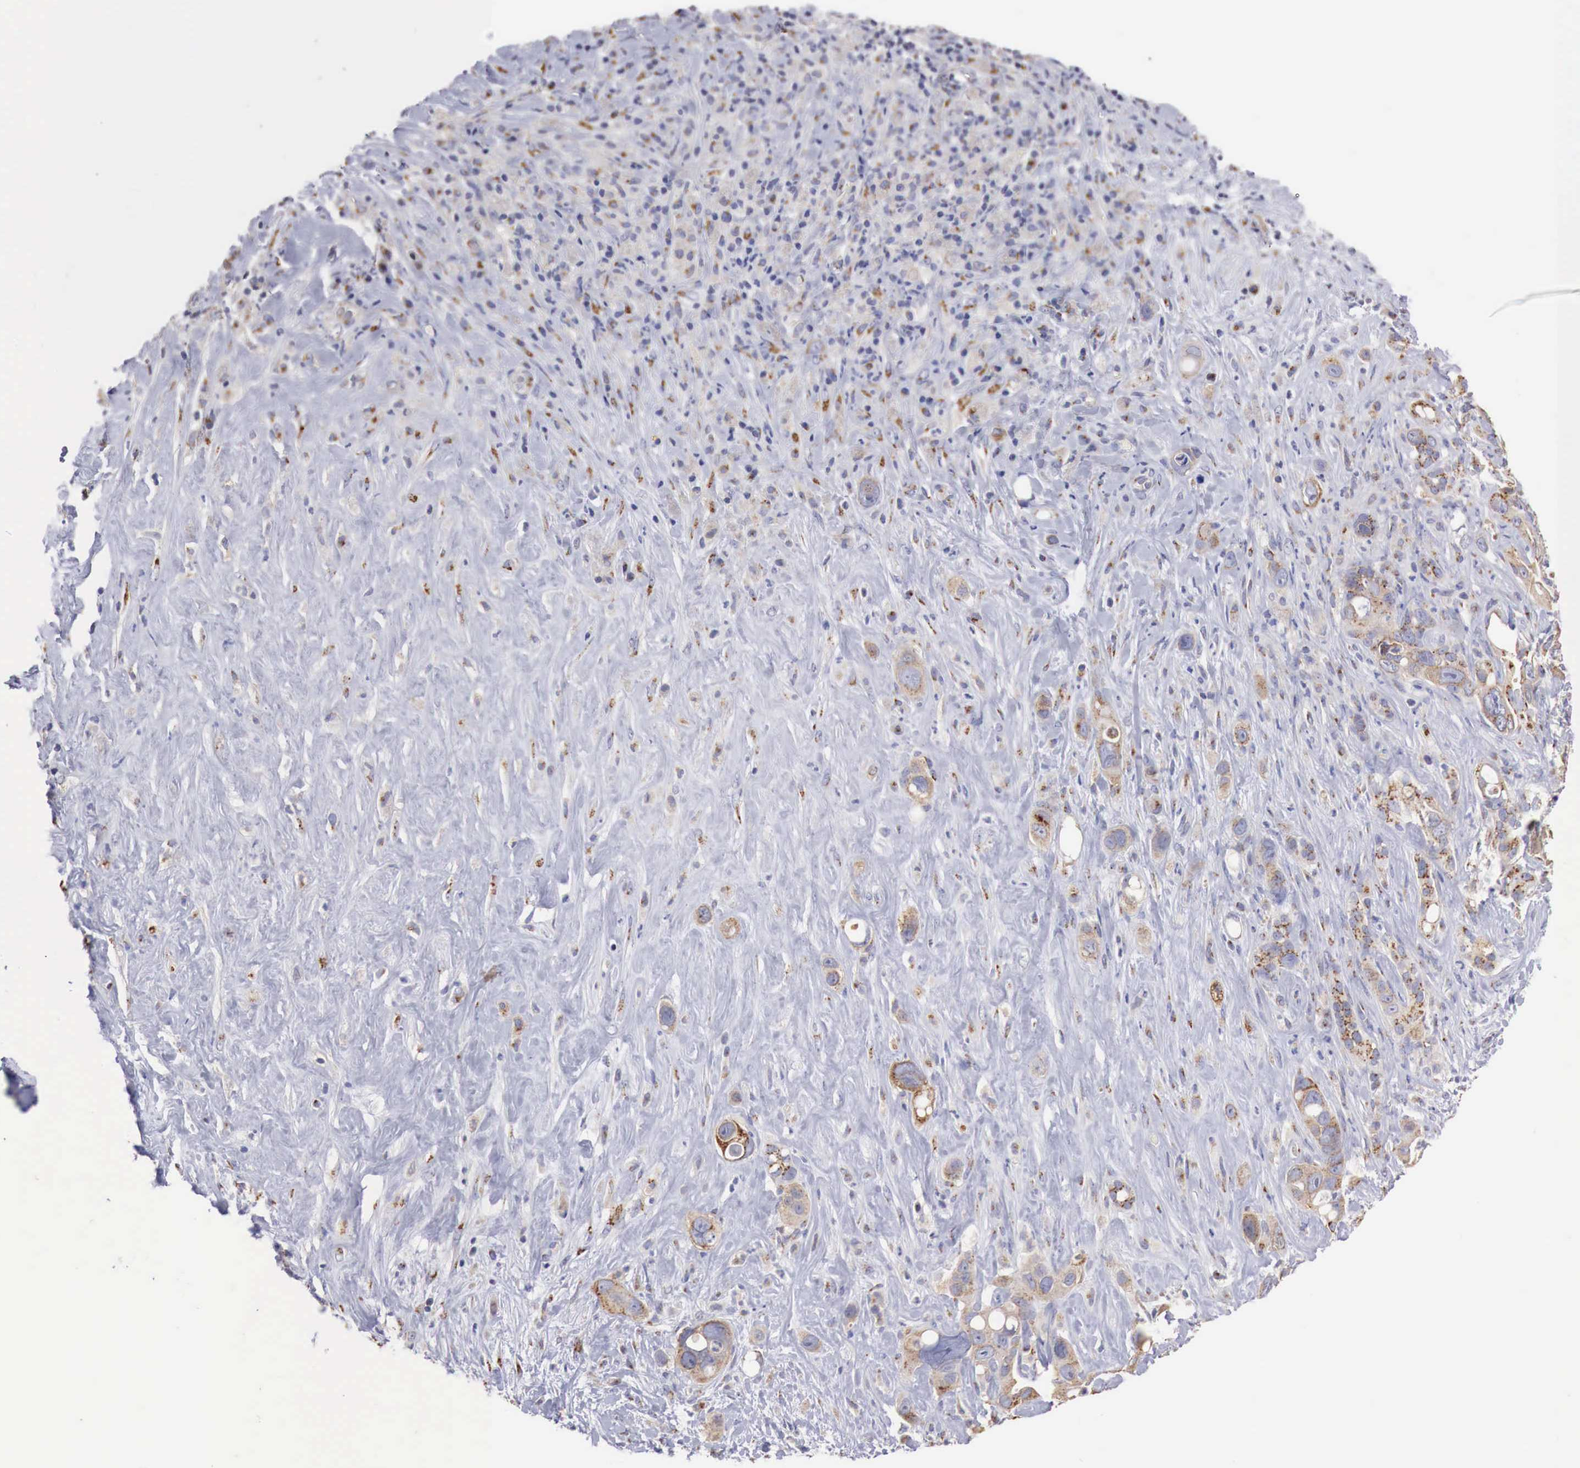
{"staining": {"intensity": "moderate", "quantity": "25%-75%", "location": "cytoplasmic/membranous"}, "tissue": "liver cancer", "cell_type": "Tumor cells", "image_type": "cancer", "snomed": [{"axis": "morphology", "description": "Cholangiocarcinoma"}, {"axis": "topography", "description": "Liver"}], "caption": "IHC (DAB (3,3'-diaminobenzidine)) staining of liver cholangiocarcinoma shows moderate cytoplasmic/membranous protein expression in approximately 25%-75% of tumor cells.", "gene": "SYAP1", "patient": {"sex": "female", "age": 79}}